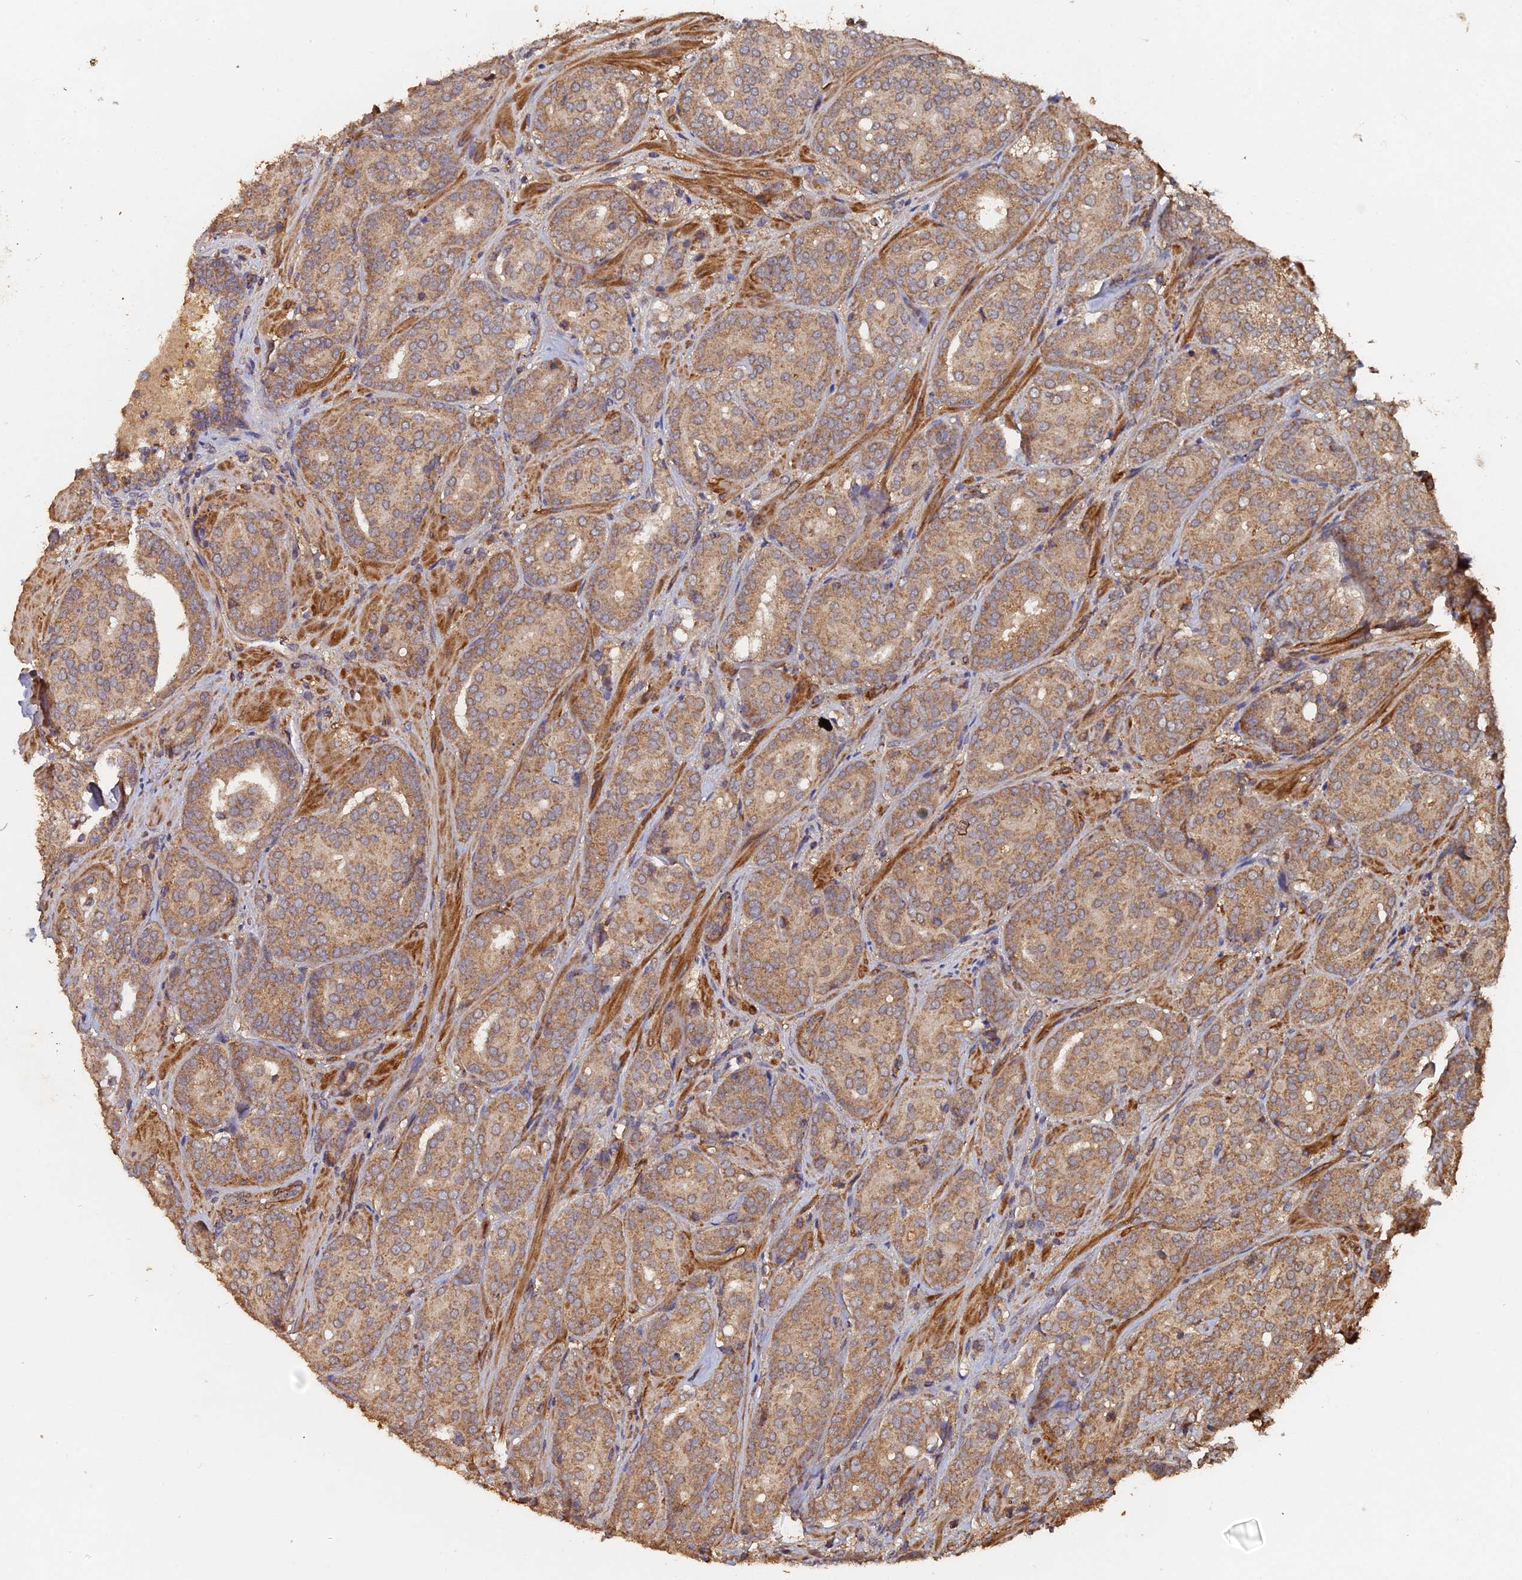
{"staining": {"intensity": "moderate", "quantity": ">75%", "location": "cytoplasmic/membranous"}, "tissue": "prostate cancer", "cell_type": "Tumor cells", "image_type": "cancer", "snomed": [{"axis": "morphology", "description": "Adenocarcinoma, High grade"}, {"axis": "topography", "description": "Prostate"}], "caption": "A medium amount of moderate cytoplasmic/membranous expression is identified in about >75% of tumor cells in prostate cancer (adenocarcinoma (high-grade)) tissue. The protein of interest is shown in brown color, while the nuclei are stained blue.", "gene": "SPANXN4", "patient": {"sex": "male", "age": 68}}